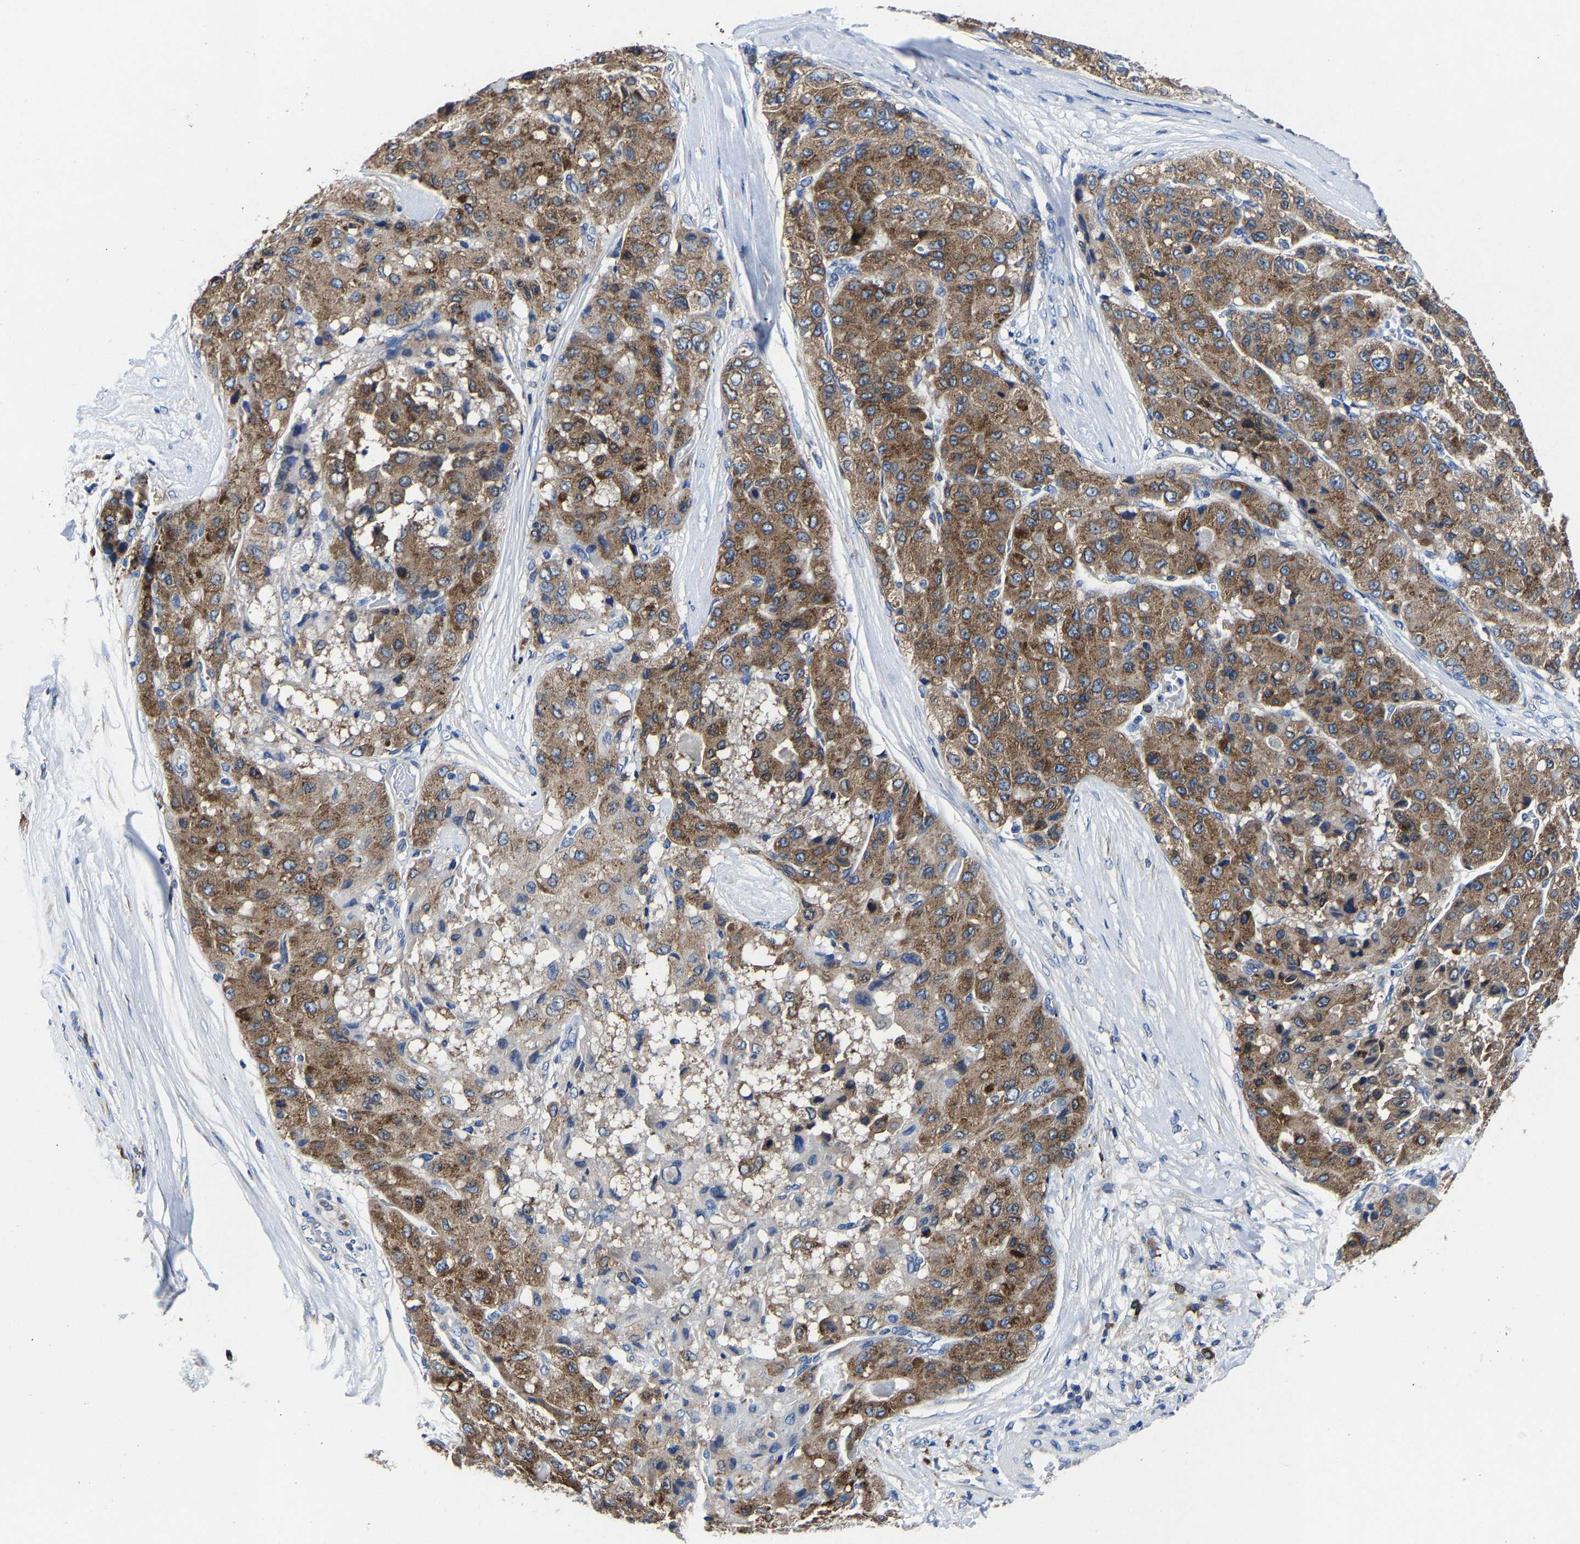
{"staining": {"intensity": "moderate", "quantity": ">75%", "location": "cytoplasmic/membranous"}, "tissue": "liver cancer", "cell_type": "Tumor cells", "image_type": "cancer", "snomed": [{"axis": "morphology", "description": "Carcinoma, Hepatocellular, NOS"}, {"axis": "topography", "description": "Liver"}], "caption": "Moderate cytoplasmic/membranous staining for a protein is appreciated in approximately >75% of tumor cells of liver cancer using immunohistochemistry.", "gene": "EBAG9", "patient": {"sex": "male", "age": 80}}